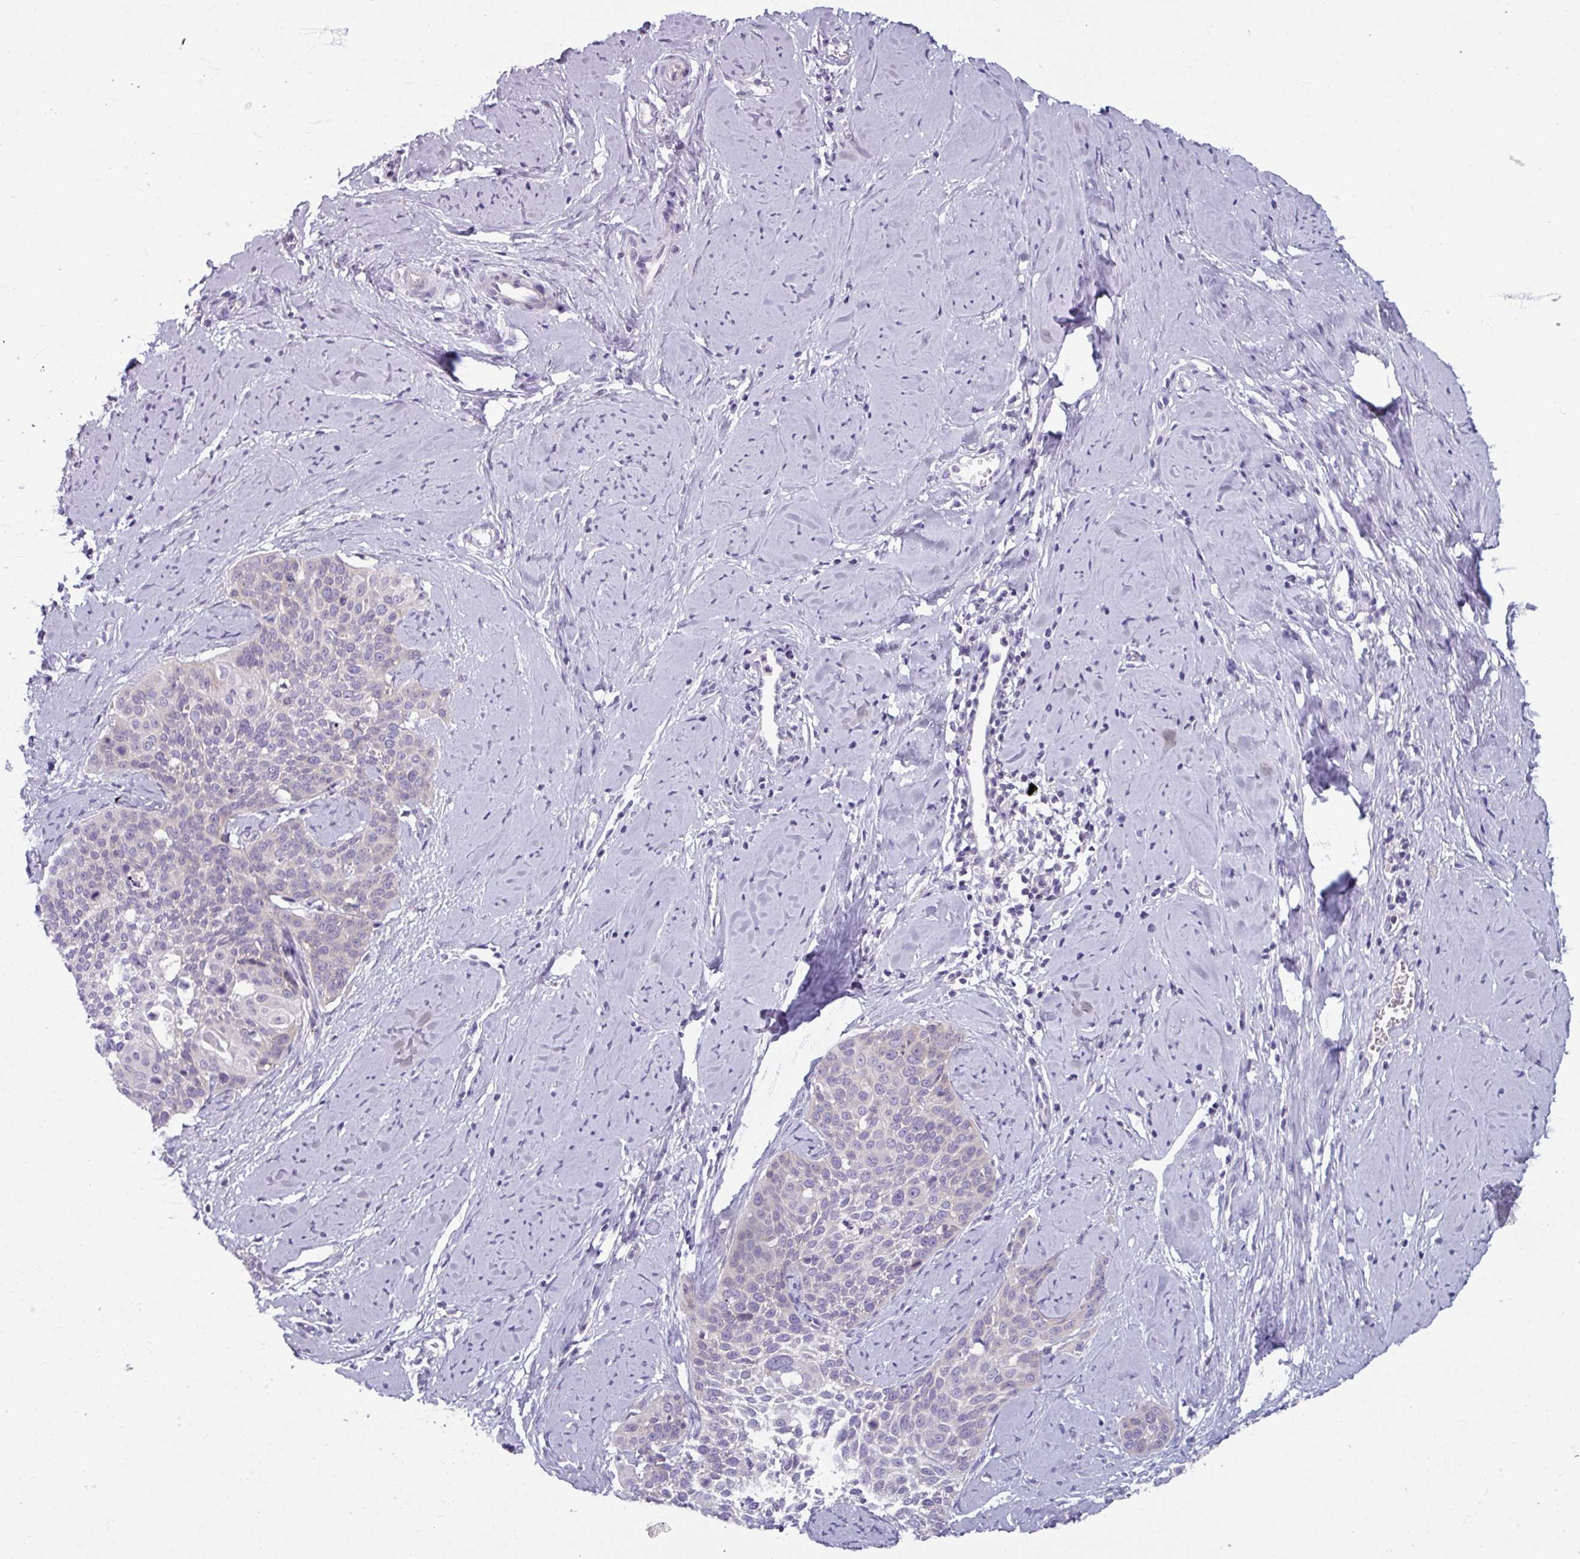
{"staining": {"intensity": "negative", "quantity": "none", "location": "none"}, "tissue": "cervical cancer", "cell_type": "Tumor cells", "image_type": "cancer", "snomed": [{"axis": "morphology", "description": "Squamous cell carcinoma, NOS"}, {"axis": "topography", "description": "Cervix"}], "caption": "Immunohistochemistry of cervical cancer (squamous cell carcinoma) shows no staining in tumor cells. The staining is performed using DAB brown chromogen with nuclei counter-stained in using hematoxylin.", "gene": "SMIM11", "patient": {"sex": "female", "age": 44}}